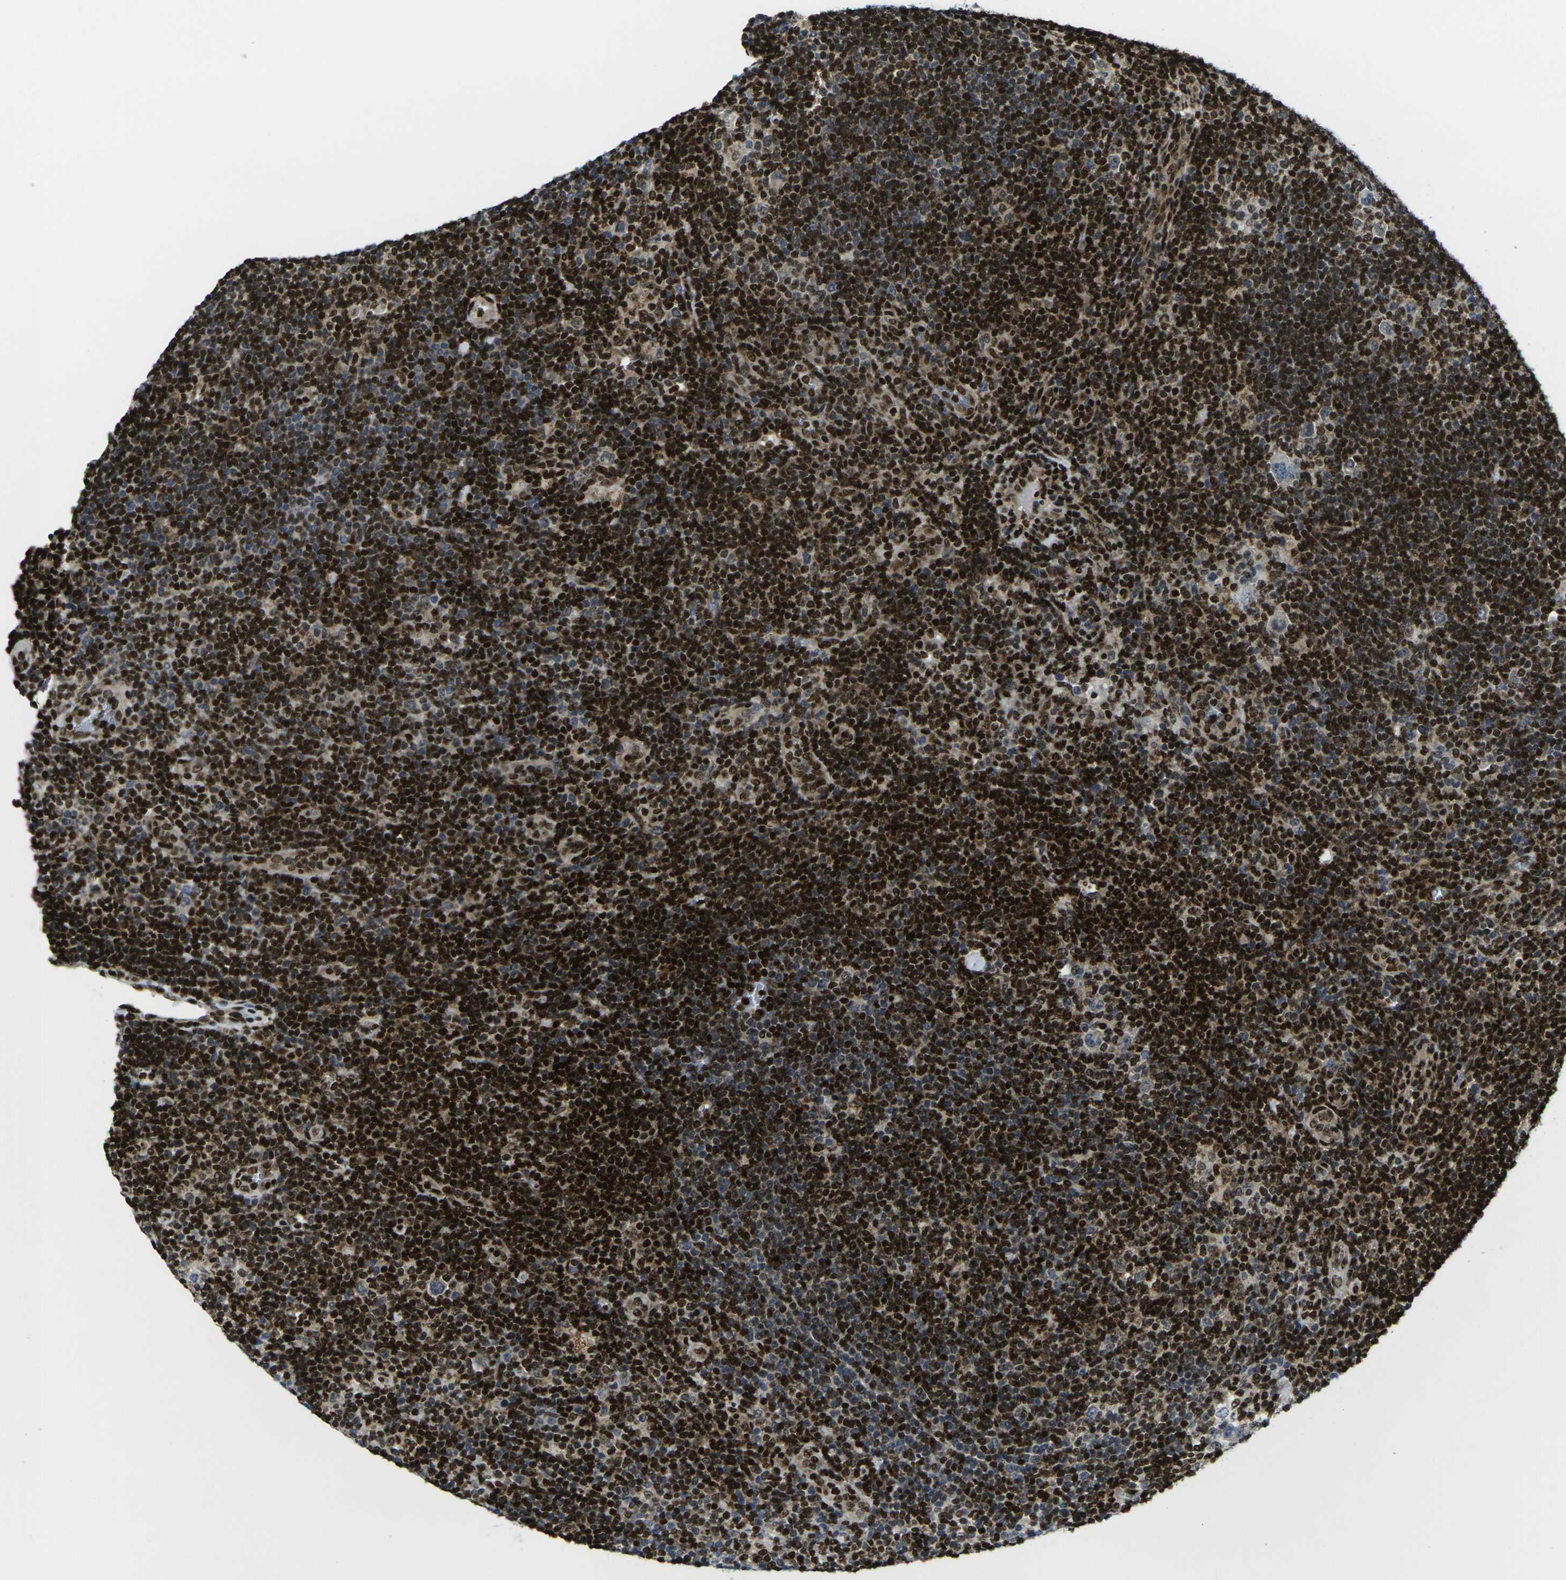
{"staining": {"intensity": "weak", "quantity": "<25%", "location": "cytoplasmic/membranous"}, "tissue": "lymphoma", "cell_type": "Tumor cells", "image_type": "cancer", "snomed": [{"axis": "morphology", "description": "Hodgkin's disease, NOS"}, {"axis": "topography", "description": "Lymph node"}], "caption": "DAB immunohistochemical staining of lymphoma displays no significant positivity in tumor cells. (DAB (3,3'-diaminobenzidine) IHC with hematoxylin counter stain).", "gene": "H1-10", "patient": {"sex": "female", "age": 57}}